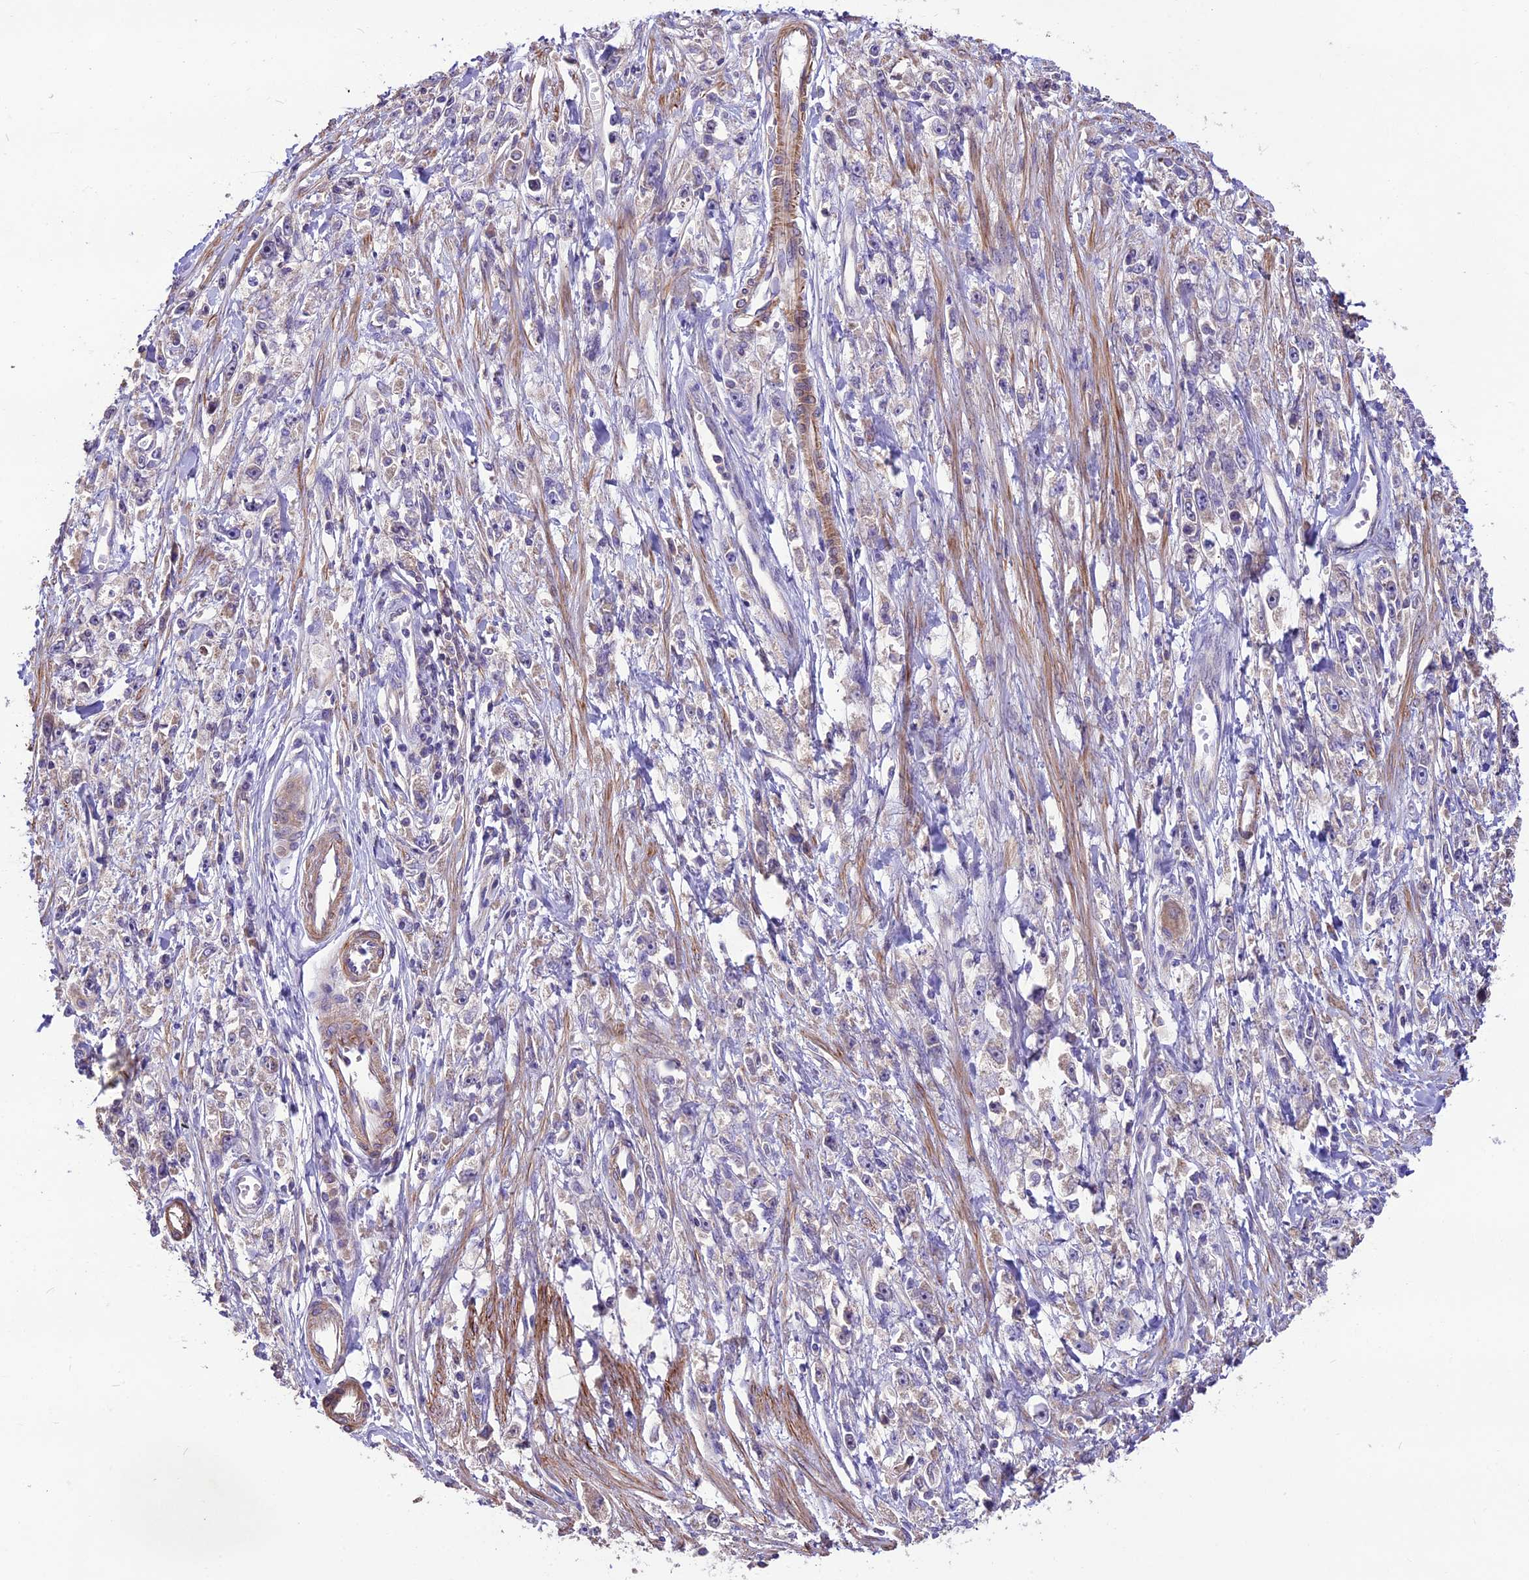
{"staining": {"intensity": "negative", "quantity": "none", "location": "none"}, "tissue": "stomach cancer", "cell_type": "Tumor cells", "image_type": "cancer", "snomed": [{"axis": "morphology", "description": "Adenocarcinoma, NOS"}, {"axis": "topography", "description": "Stomach"}], "caption": "Photomicrograph shows no protein staining in tumor cells of stomach cancer tissue.", "gene": "ANO3", "patient": {"sex": "female", "age": 59}}